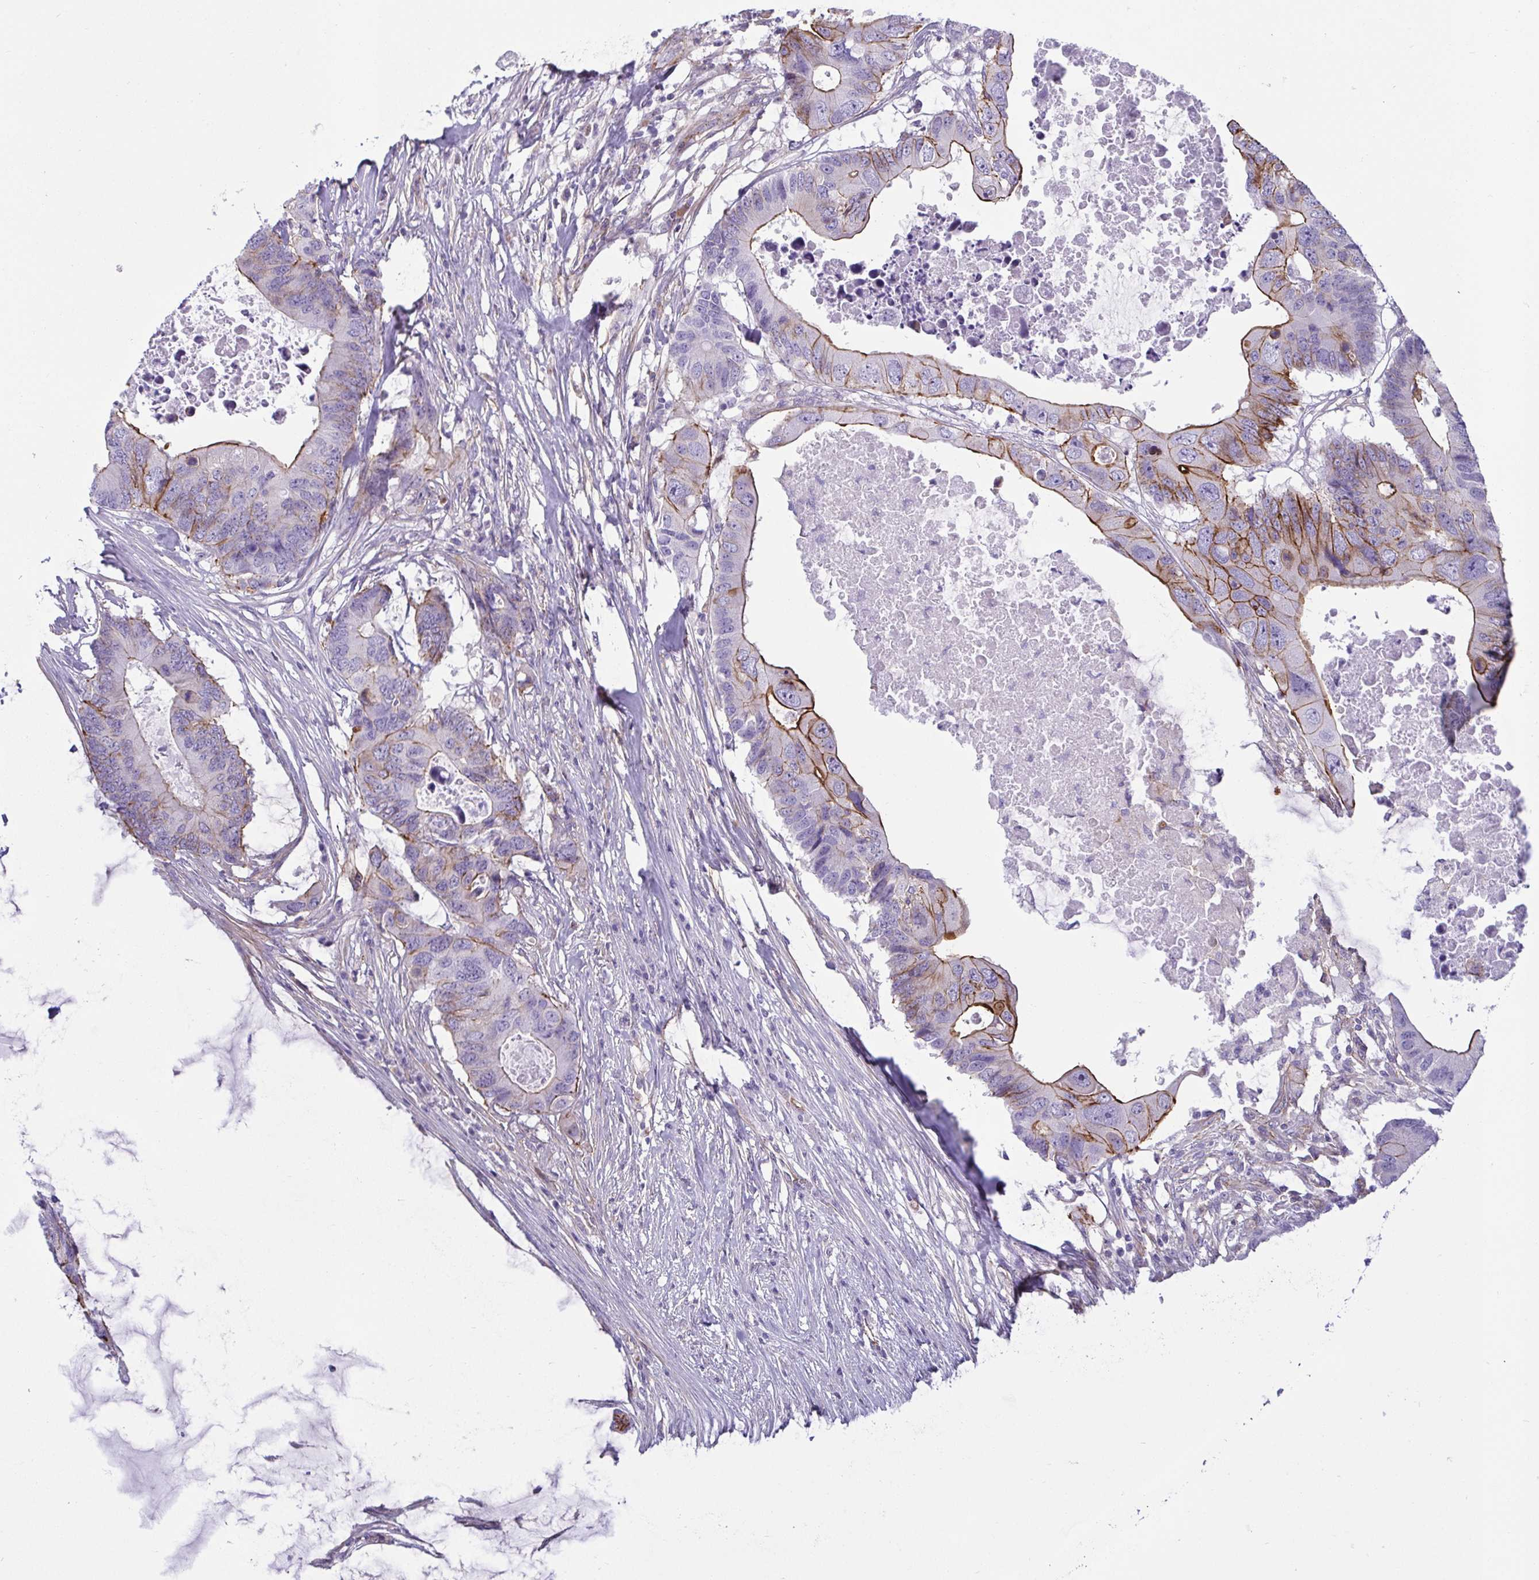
{"staining": {"intensity": "moderate", "quantity": "25%-75%", "location": "cytoplasmic/membranous"}, "tissue": "colorectal cancer", "cell_type": "Tumor cells", "image_type": "cancer", "snomed": [{"axis": "morphology", "description": "Adenocarcinoma, NOS"}, {"axis": "topography", "description": "Colon"}], "caption": "Brown immunohistochemical staining in colorectal cancer reveals moderate cytoplasmic/membranous positivity in approximately 25%-75% of tumor cells. The protein of interest is shown in brown color, while the nuclei are stained blue.", "gene": "LIMA1", "patient": {"sex": "male", "age": 71}}